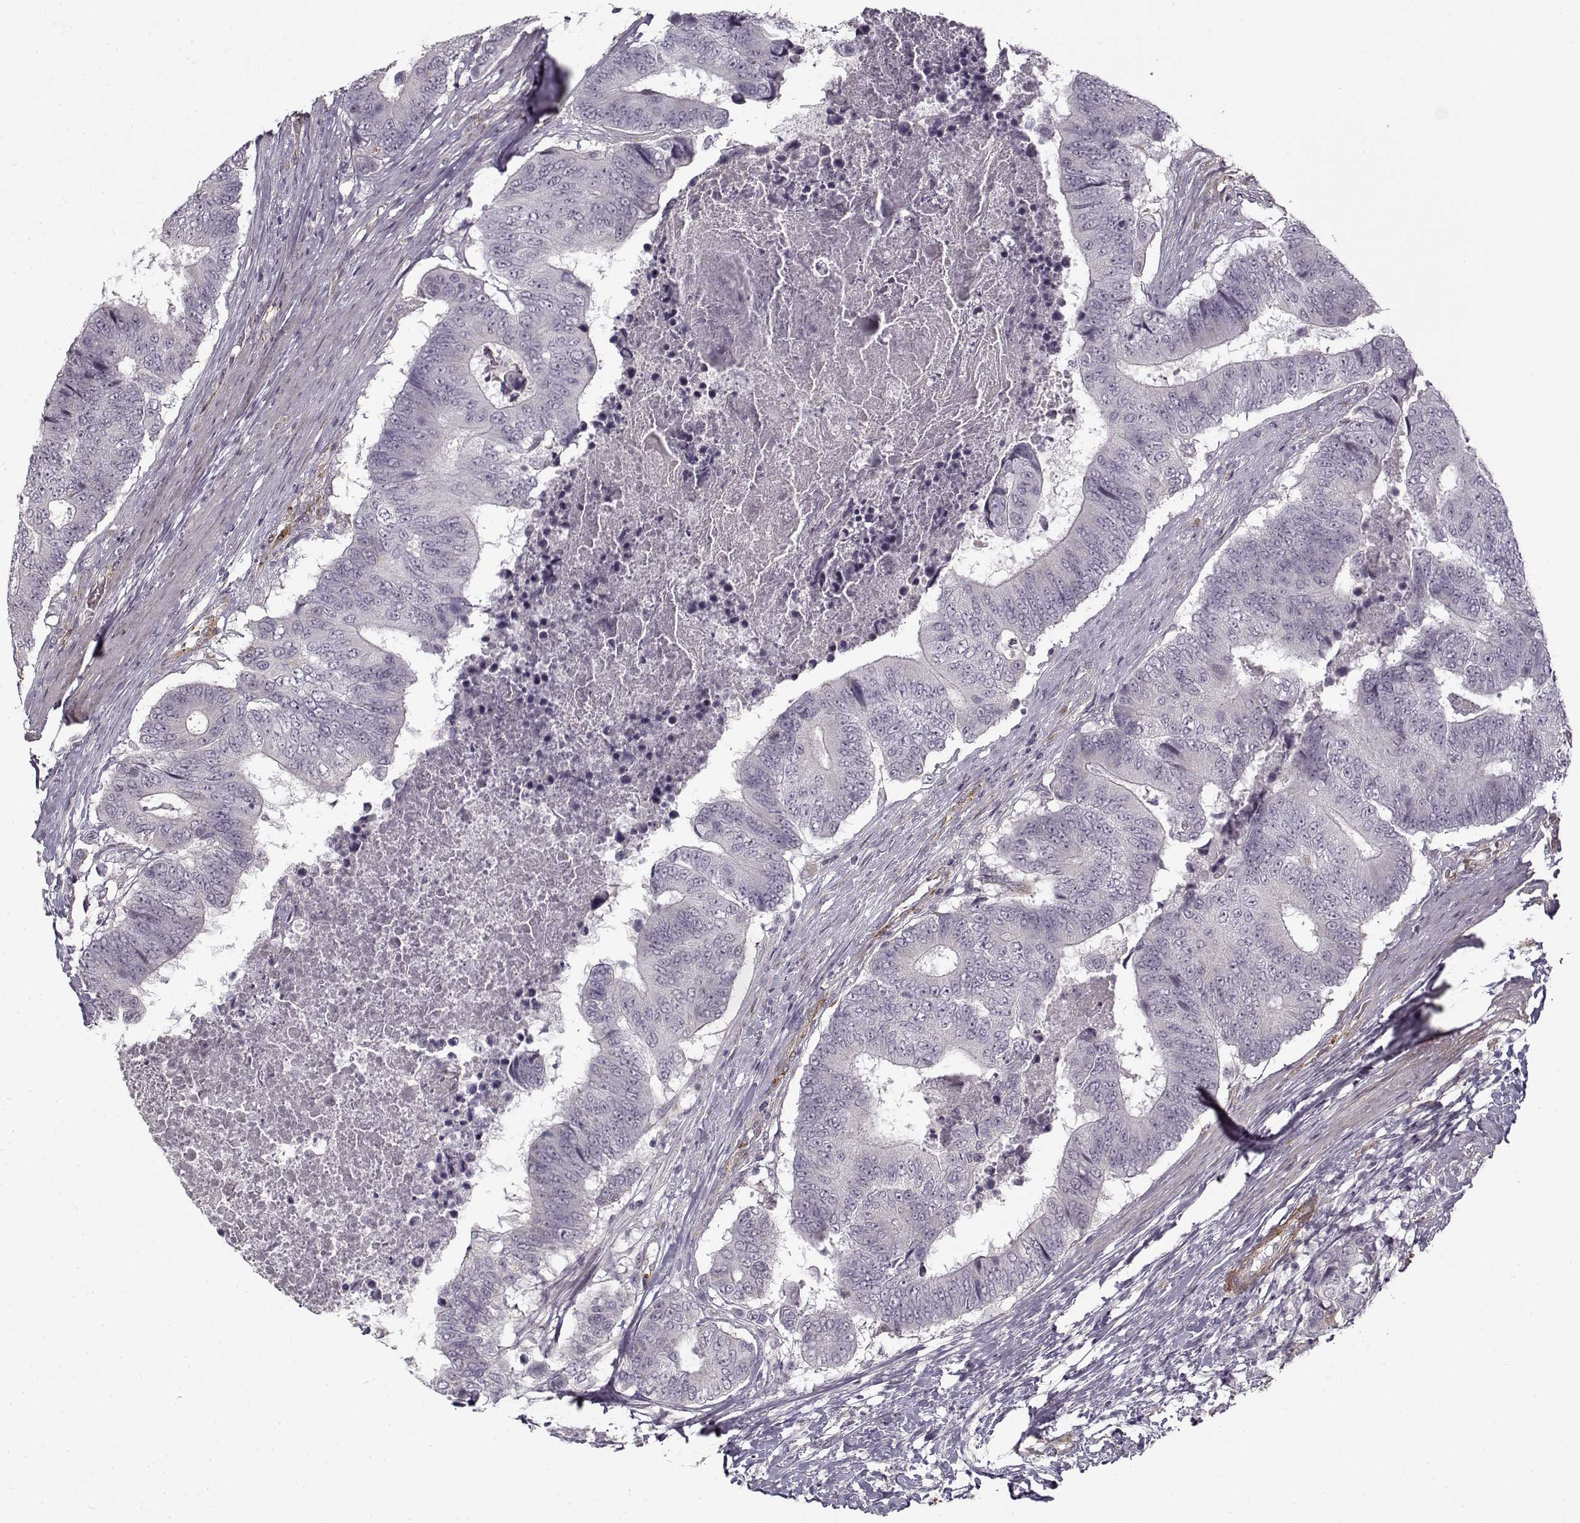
{"staining": {"intensity": "negative", "quantity": "none", "location": "none"}, "tissue": "colorectal cancer", "cell_type": "Tumor cells", "image_type": "cancer", "snomed": [{"axis": "morphology", "description": "Adenocarcinoma, NOS"}, {"axis": "topography", "description": "Colon"}], "caption": "Tumor cells are negative for brown protein staining in colorectal adenocarcinoma.", "gene": "LAMB2", "patient": {"sex": "female", "age": 48}}